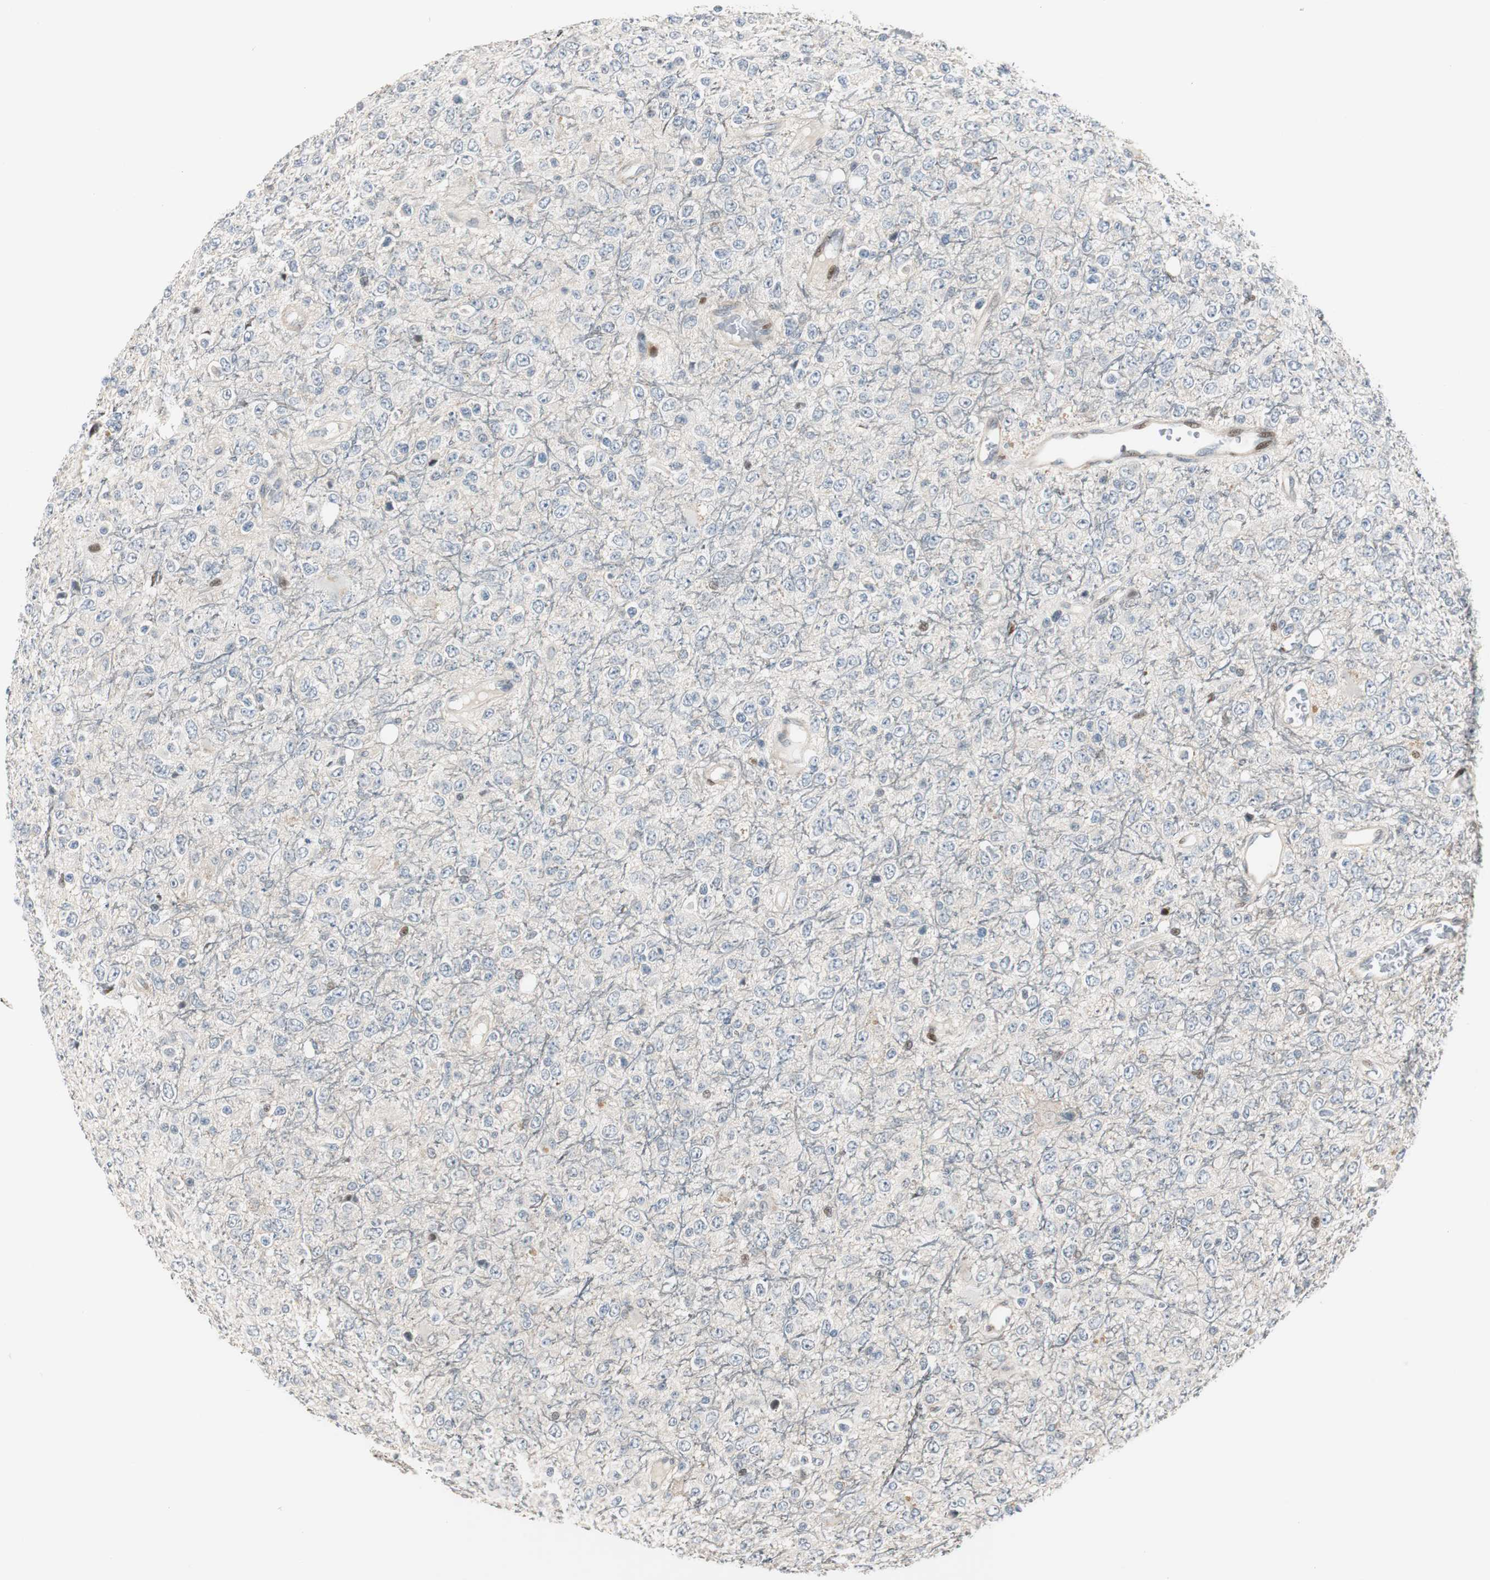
{"staining": {"intensity": "negative", "quantity": "none", "location": "none"}, "tissue": "glioma", "cell_type": "Tumor cells", "image_type": "cancer", "snomed": [{"axis": "morphology", "description": "Glioma, malignant, High grade"}, {"axis": "topography", "description": "pancreas cauda"}], "caption": "Tumor cells are negative for brown protein staining in glioma.", "gene": "RAD1", "patient": {"sex": "male", "age": 60}}